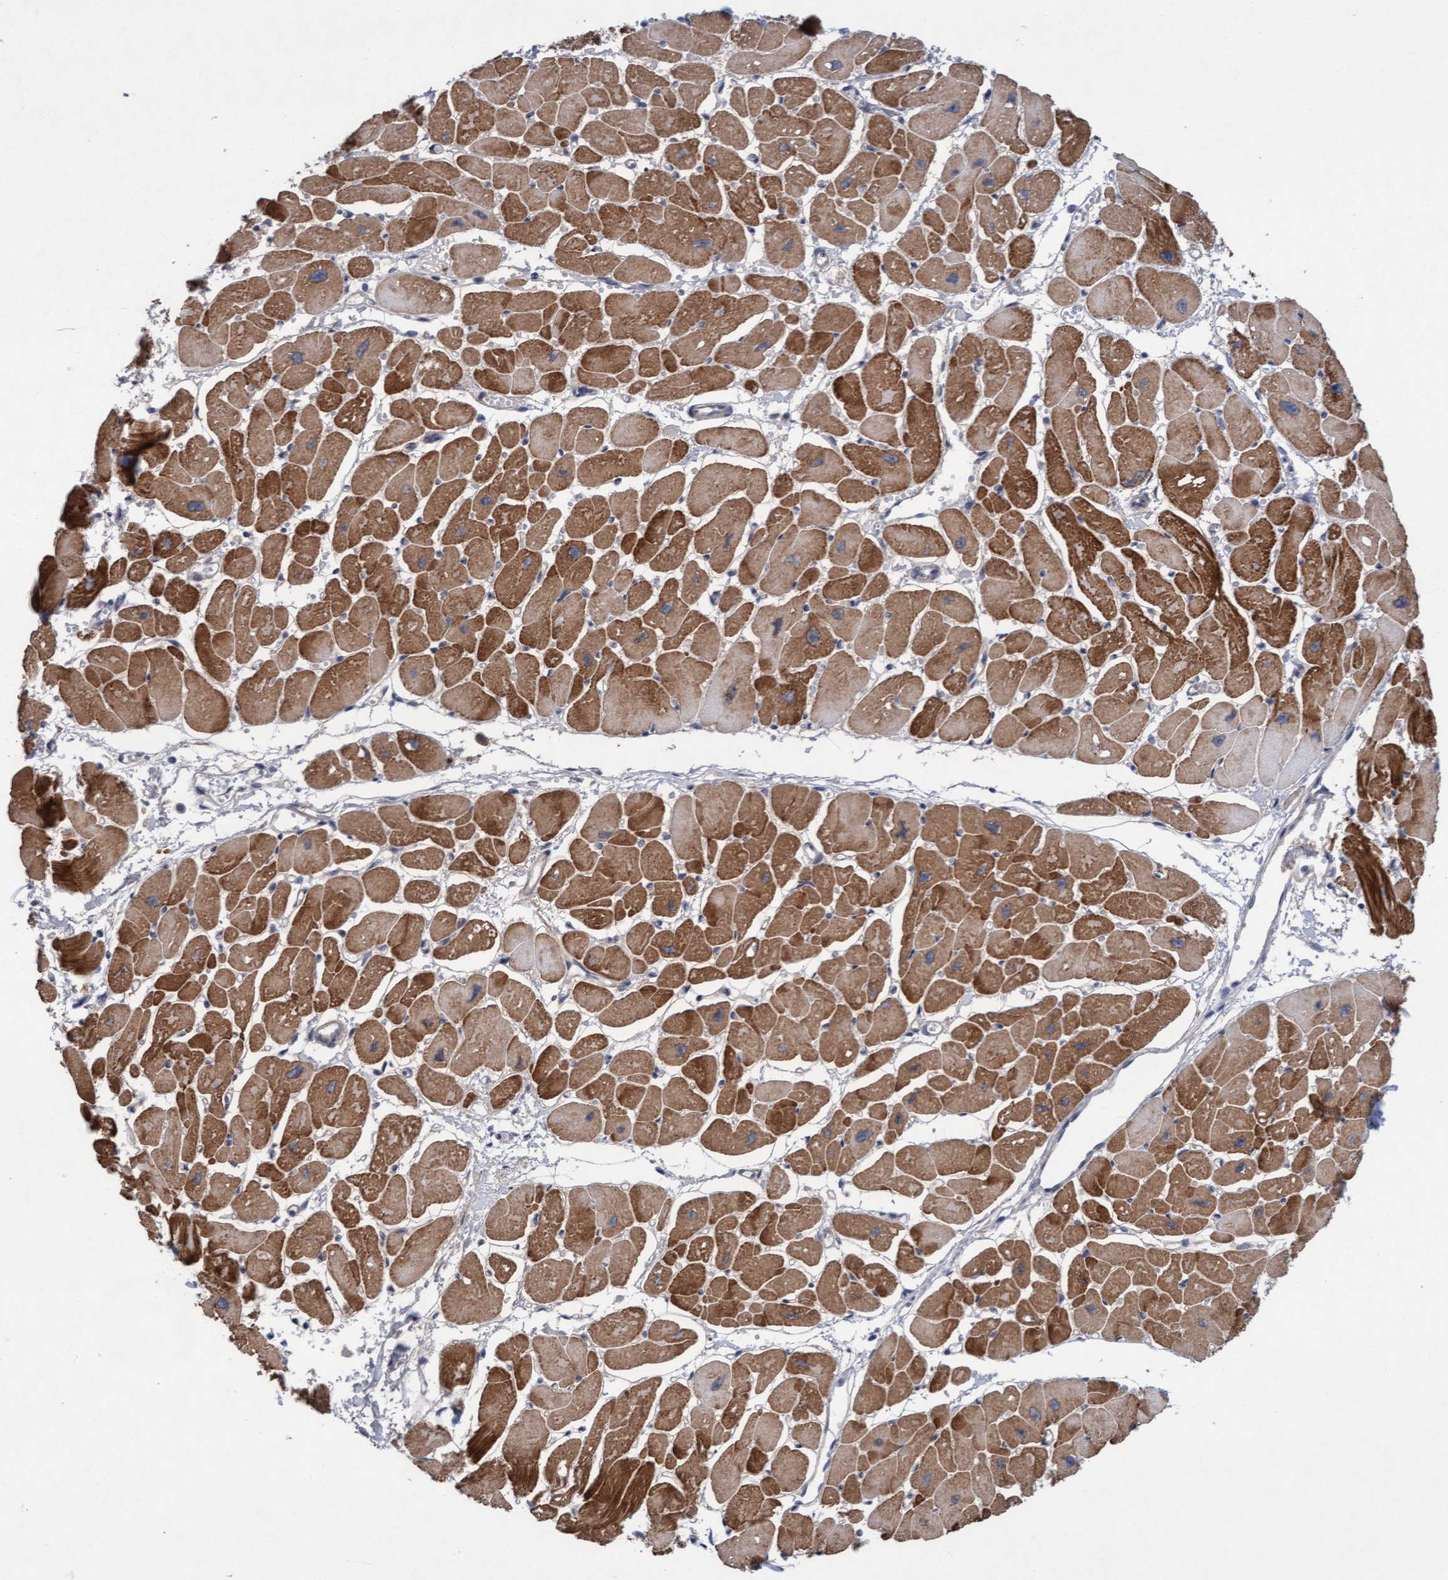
{"staining": {"intensity": "strong", "quantity": ">75%", "location": "cytoplasmic/membranous"}, "tissue": "heart muscle", "cell_type": "Cardiomyocytes", "image_type": "normal", "snomed": [{"axis": "morphology", "description": "Normal tissue, NOS"}, {"axis": "topography", "description": "Heart"}], "caption": "The histopathology image displays a brown stain indicating the presence of a protein in the cytoplasmic/membranous of cardiomyocytes in heart muscle. (DAB IHC, brown staining for protein, blue staining for nuclei).", "gene": "PLCD1", "patient": {"sex": "female", "age": 54}}